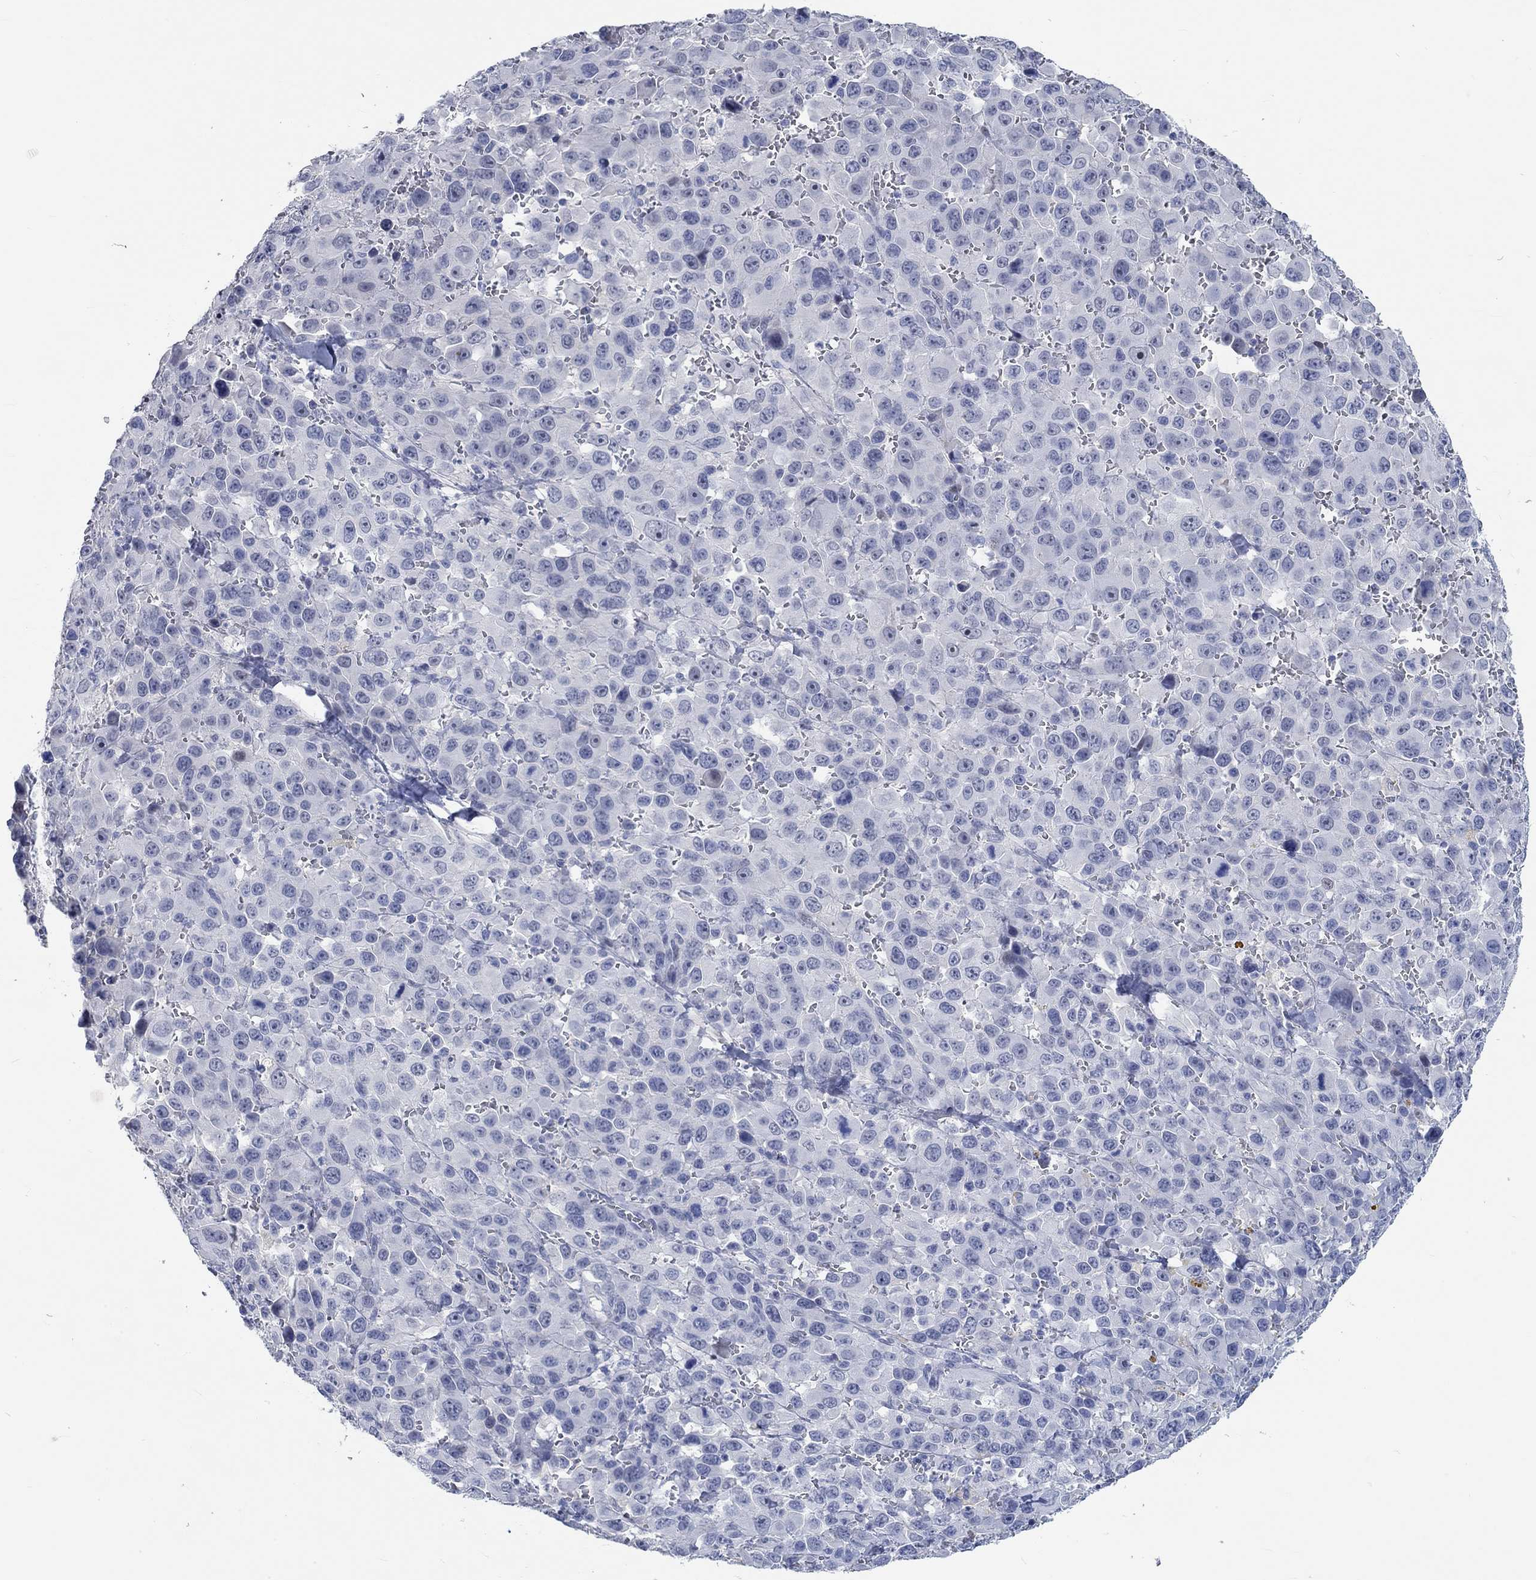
{"staining": {"intensity": "negative", "quantity": "none", "location": "none"}, "tissue": "melanoma", "cell_type": "Tumor cells", "image_type": "cancer", "snomed": [{"axis": "morphology", "description": "Malignant melanoma, NOS"}, {"axis": "topography", "description": "Skin"}], "caption": "Tumor cells show no significant protein positivity in melanoma. (DAB (3,3'-diaminobenzidine) immunohistochemistry with hematoxylin counter stain).", "gene": "C4orf47", "patient": {"sex": "female", "age": 91}}